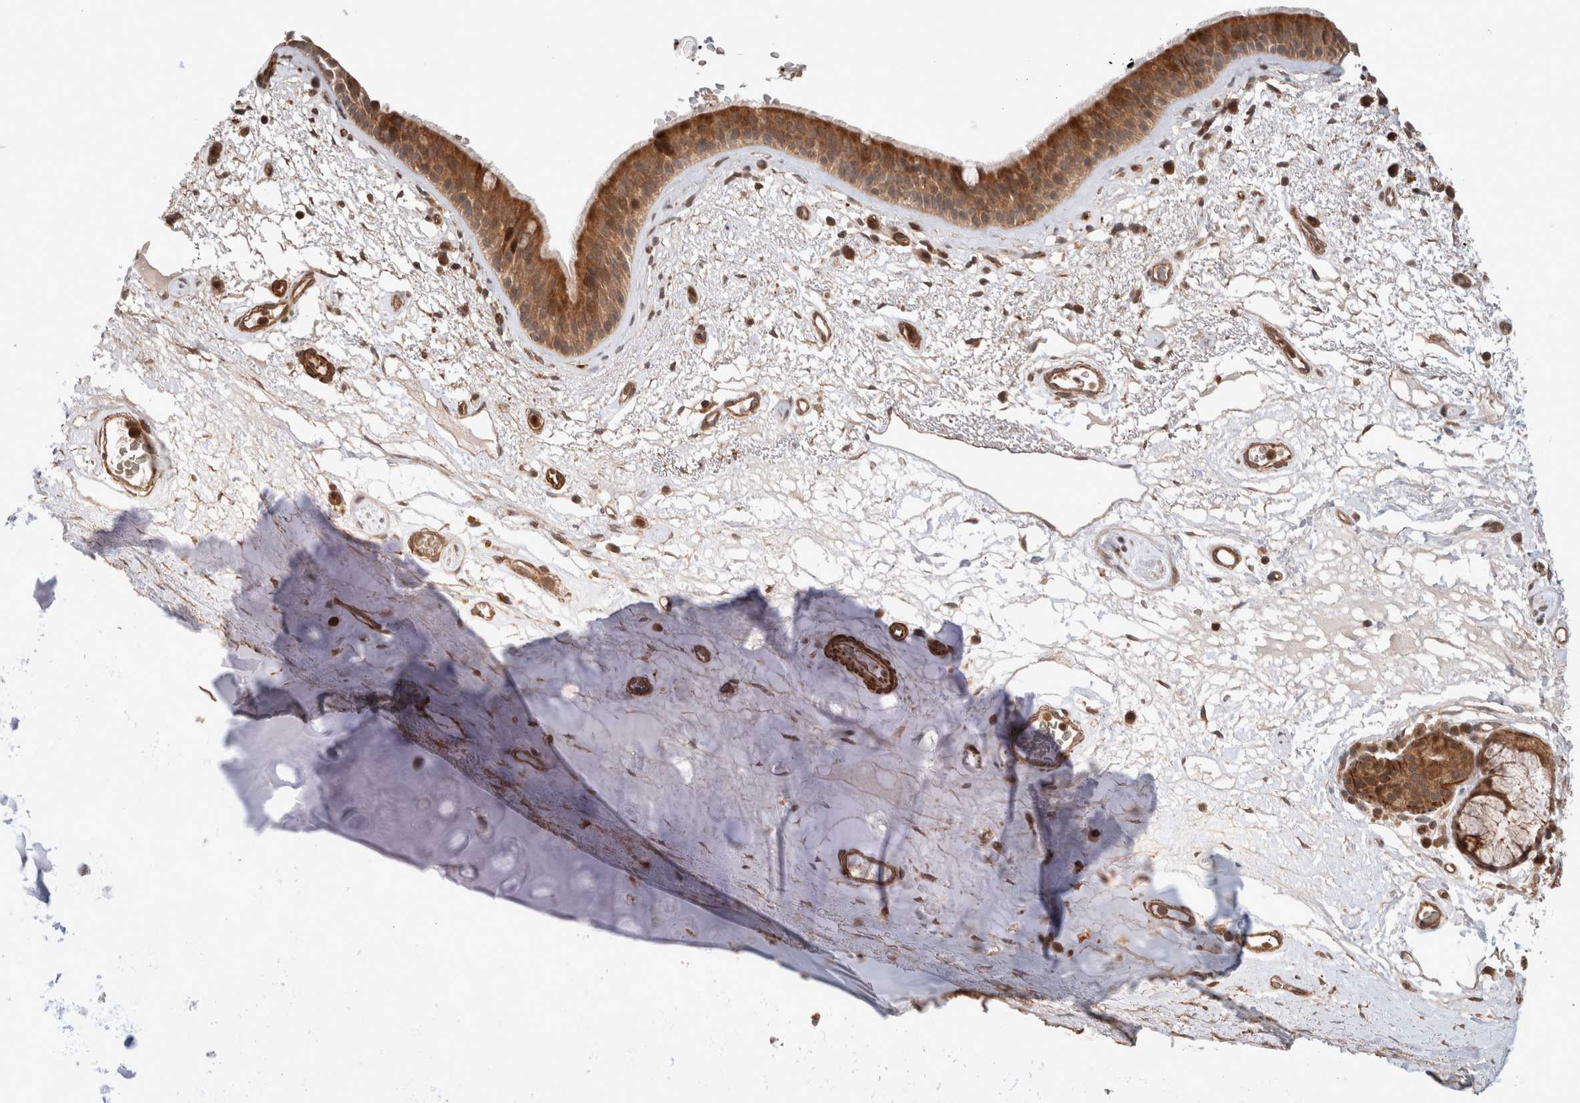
{"staining": {"intensity": "moderate", "quantity": ">75%", "location": "cytoplasmic/membranous"}, "tissue": "bronchus", "cell_type": "Respiratory epithelial cells", "image_type": "normal", "snomed": [{"axis": "morphology", "description": "Normal tissue, NOS"}, {"axis": "topography", "description": "Cartilage tissue"}], "caption": "Benign bronchus shows moderate cytoplasmic/membranous staining in about >75% of respiratory epithelial cells The protein is stained brown, and the nuclei are stained in blue (DAB IHC with brightfield microscopy, high magnification)..", "gene": "ZNF649", "patient": {"sex": "female", "age": 63}}